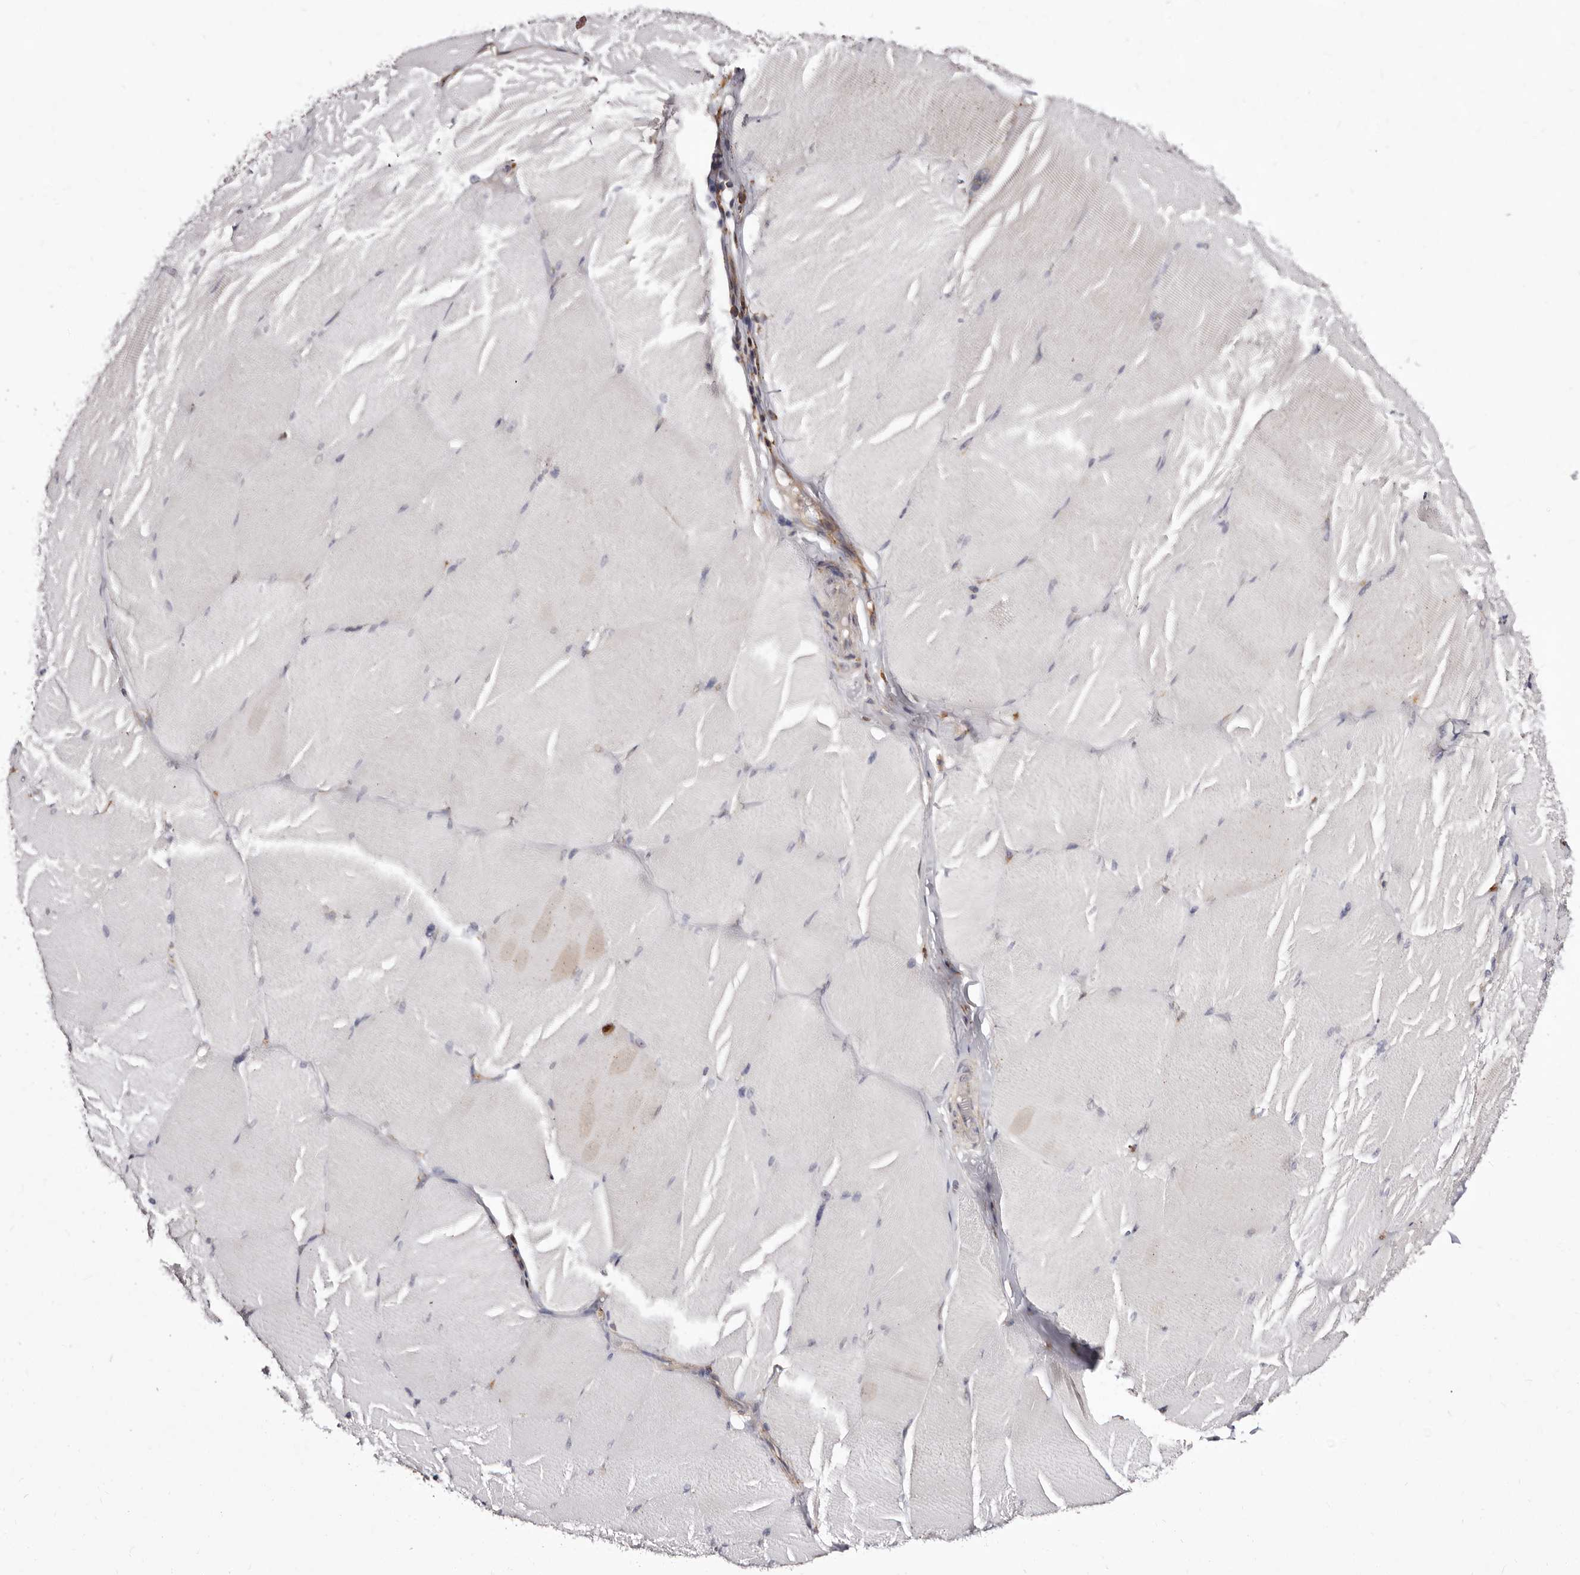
{"staining": {"intensity": "negative", "quantity": "none", "location": "none"}, "tissue": "skeletal muscle", "cell_type": "Myocytes", "image_type": "normal", "snomed": [{"axis": "morphology", "description": "Normal tissue, NOS"}, {"axis": "topography", "description": "Skin"}, {"axis": "topography", "description": "Skeletal muscle"}], "caption": "Immunohistochemistry image of unremarkable skeletal muscle: human skeletal muscle stained with DAB displays no significant protein positivity in myocytes.", "gene": "ACBD6", "patient": {"sex": "male", "age": 83}}